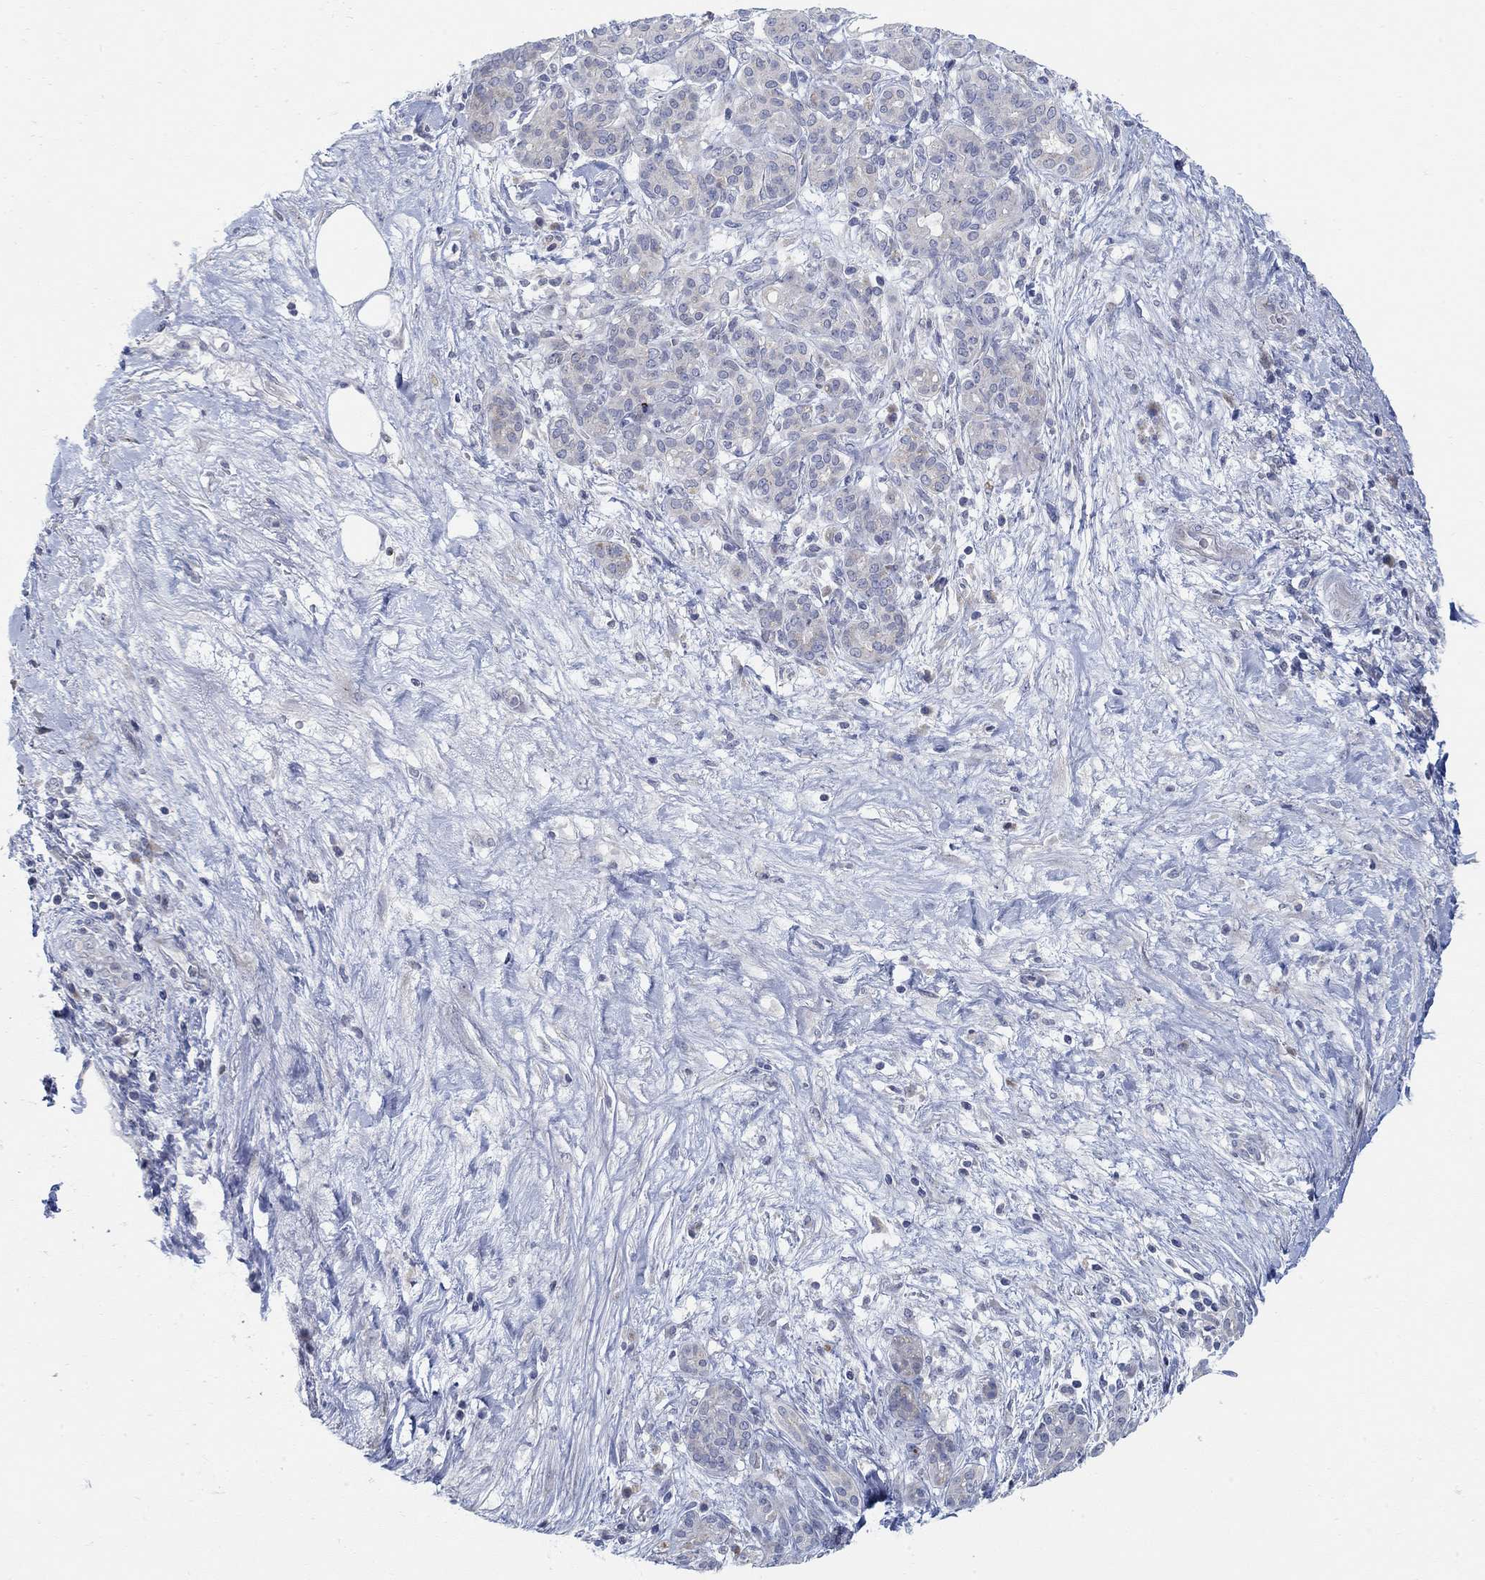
{"staining": {"intensity": "negative", "quantity": "none", "location": "none"}, "tissue": "pancreatic cancer", "cell_type": "Tumor cells", "image_type": "cancer", "snomed": [{"axis": "morphology", "description": "Adenocarcinoma, NOS"}, {"axis": "topography", "description": "Pancreas"}], "caption": "The photomicrograph shows no staining of tumor cells in pancreatic adenocarcinoma.", "gene": "ANO7", "patient": {"sex": "male", "age": 44}}